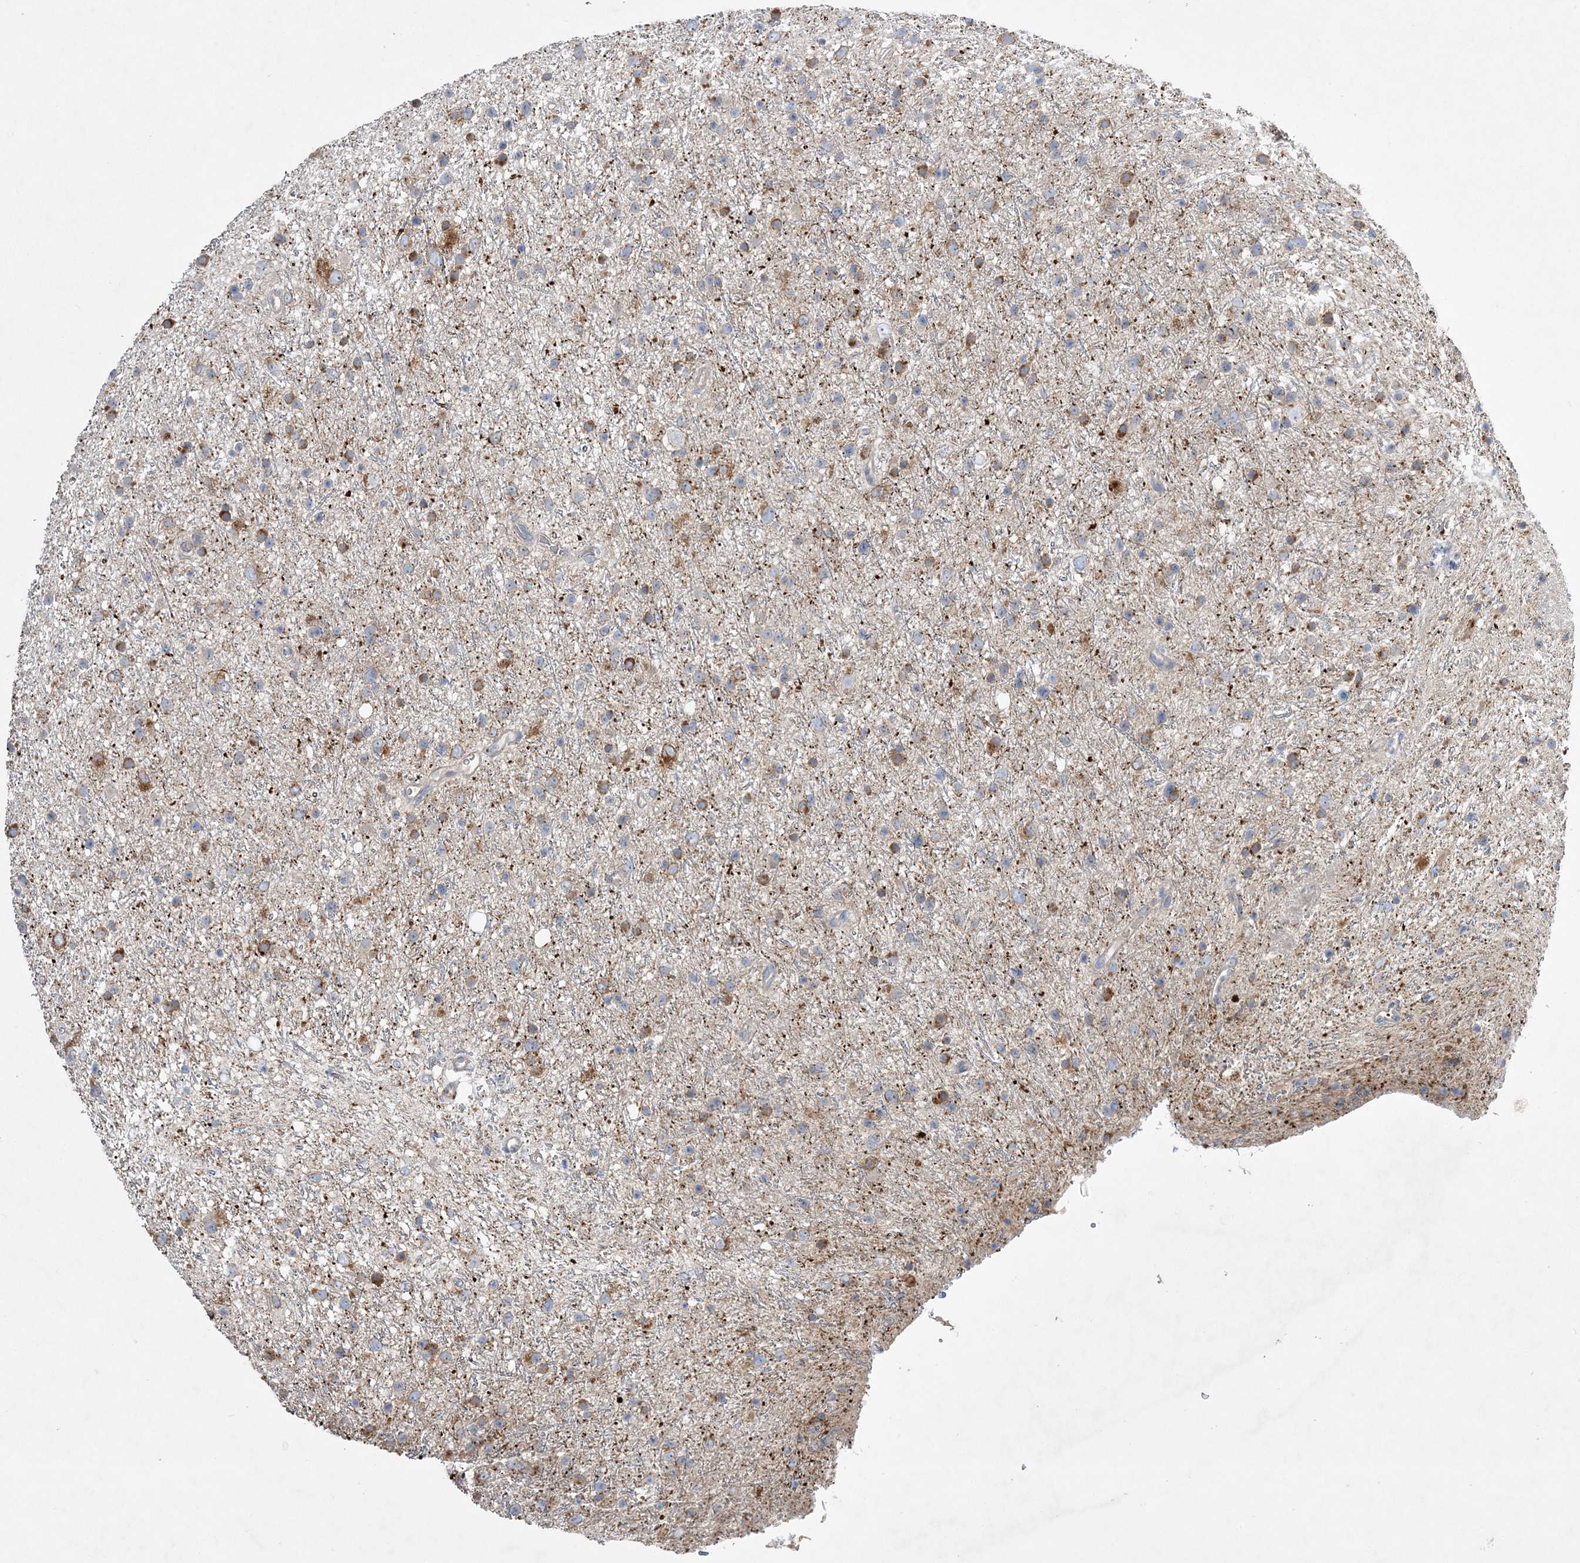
{"staining": {"intensity": "moderate", "quantity": "<25%", "location": "cytoplasmic/membranous"}, "tissue": "glioma", "cell_type": "Tumor cells", "image_type": "cancer", "snomed": [{"axis": "morphology", "description": "Glioma, malignant, Low grade"}, {"axis": "topography", "description": "Cerebral cortex"}], "caption": "About <25% of tumor cells in human glioma display moderate cytoplasmic/membranous protein expression as visualized by brown immunohistochemical staining.", "gene": "ADCK2", "patient": {"sex": "female", "age": 39}}